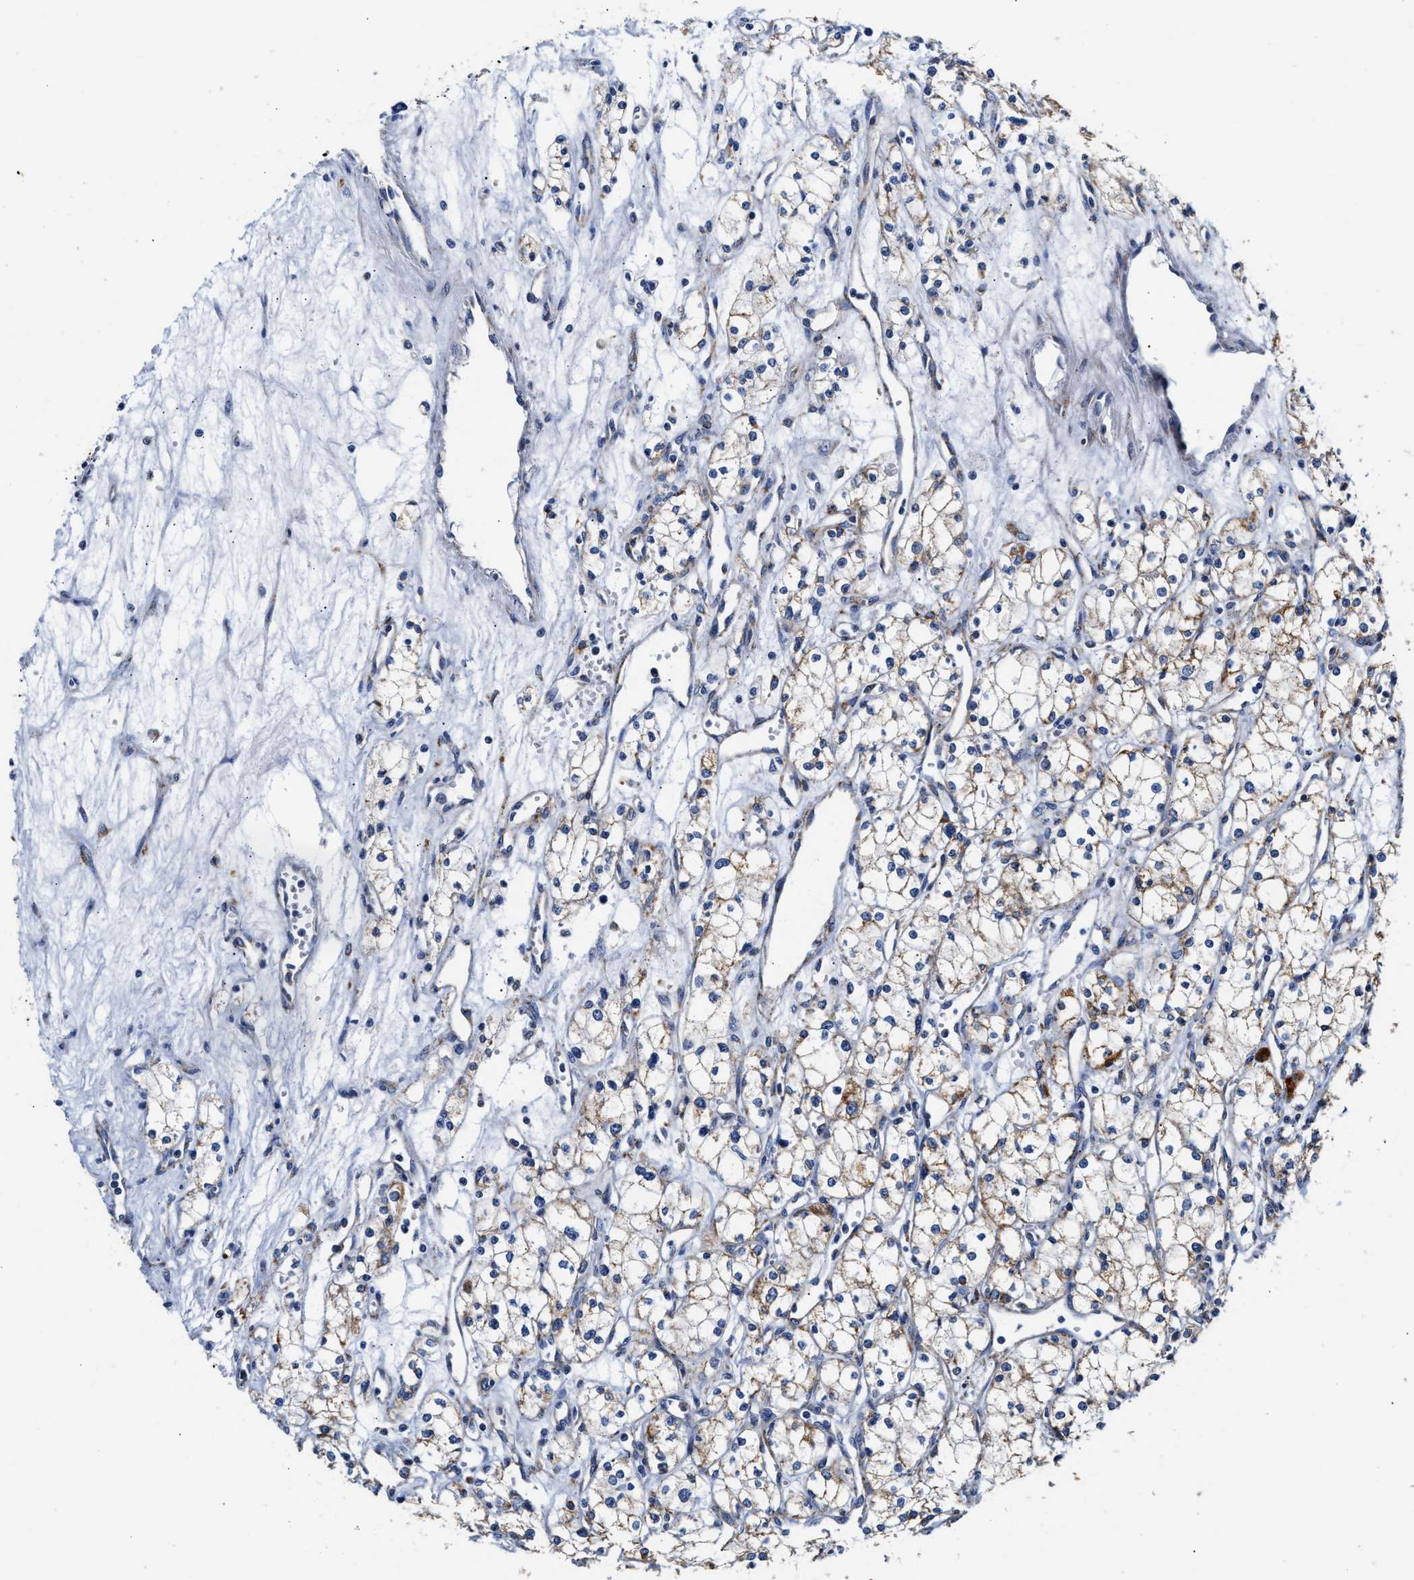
{"staining": {"intensity": "weak", "quantity": "25%-75%", "location": "cytoplasmic/membranous"}, "tissue": "renal cancer", "cell_type": "Tumor cells", "image_type": "cancer", "snomed": [{"axis": "morphology", "description": "Adenocarcinoma, NOS"}, {"axis": "topography", "description": "Kidney"}], "caption": "Weak cytoplasmic/membranous positivity is identified in about 25%-75% of tumor cells in renal cancer. Using DAB (brown) and hematoxylin (blue) stains, captured at high magnification using brightfield microscopy.", "gene": "ACADVL", "patient": {"sex": "male", "age": 59}}